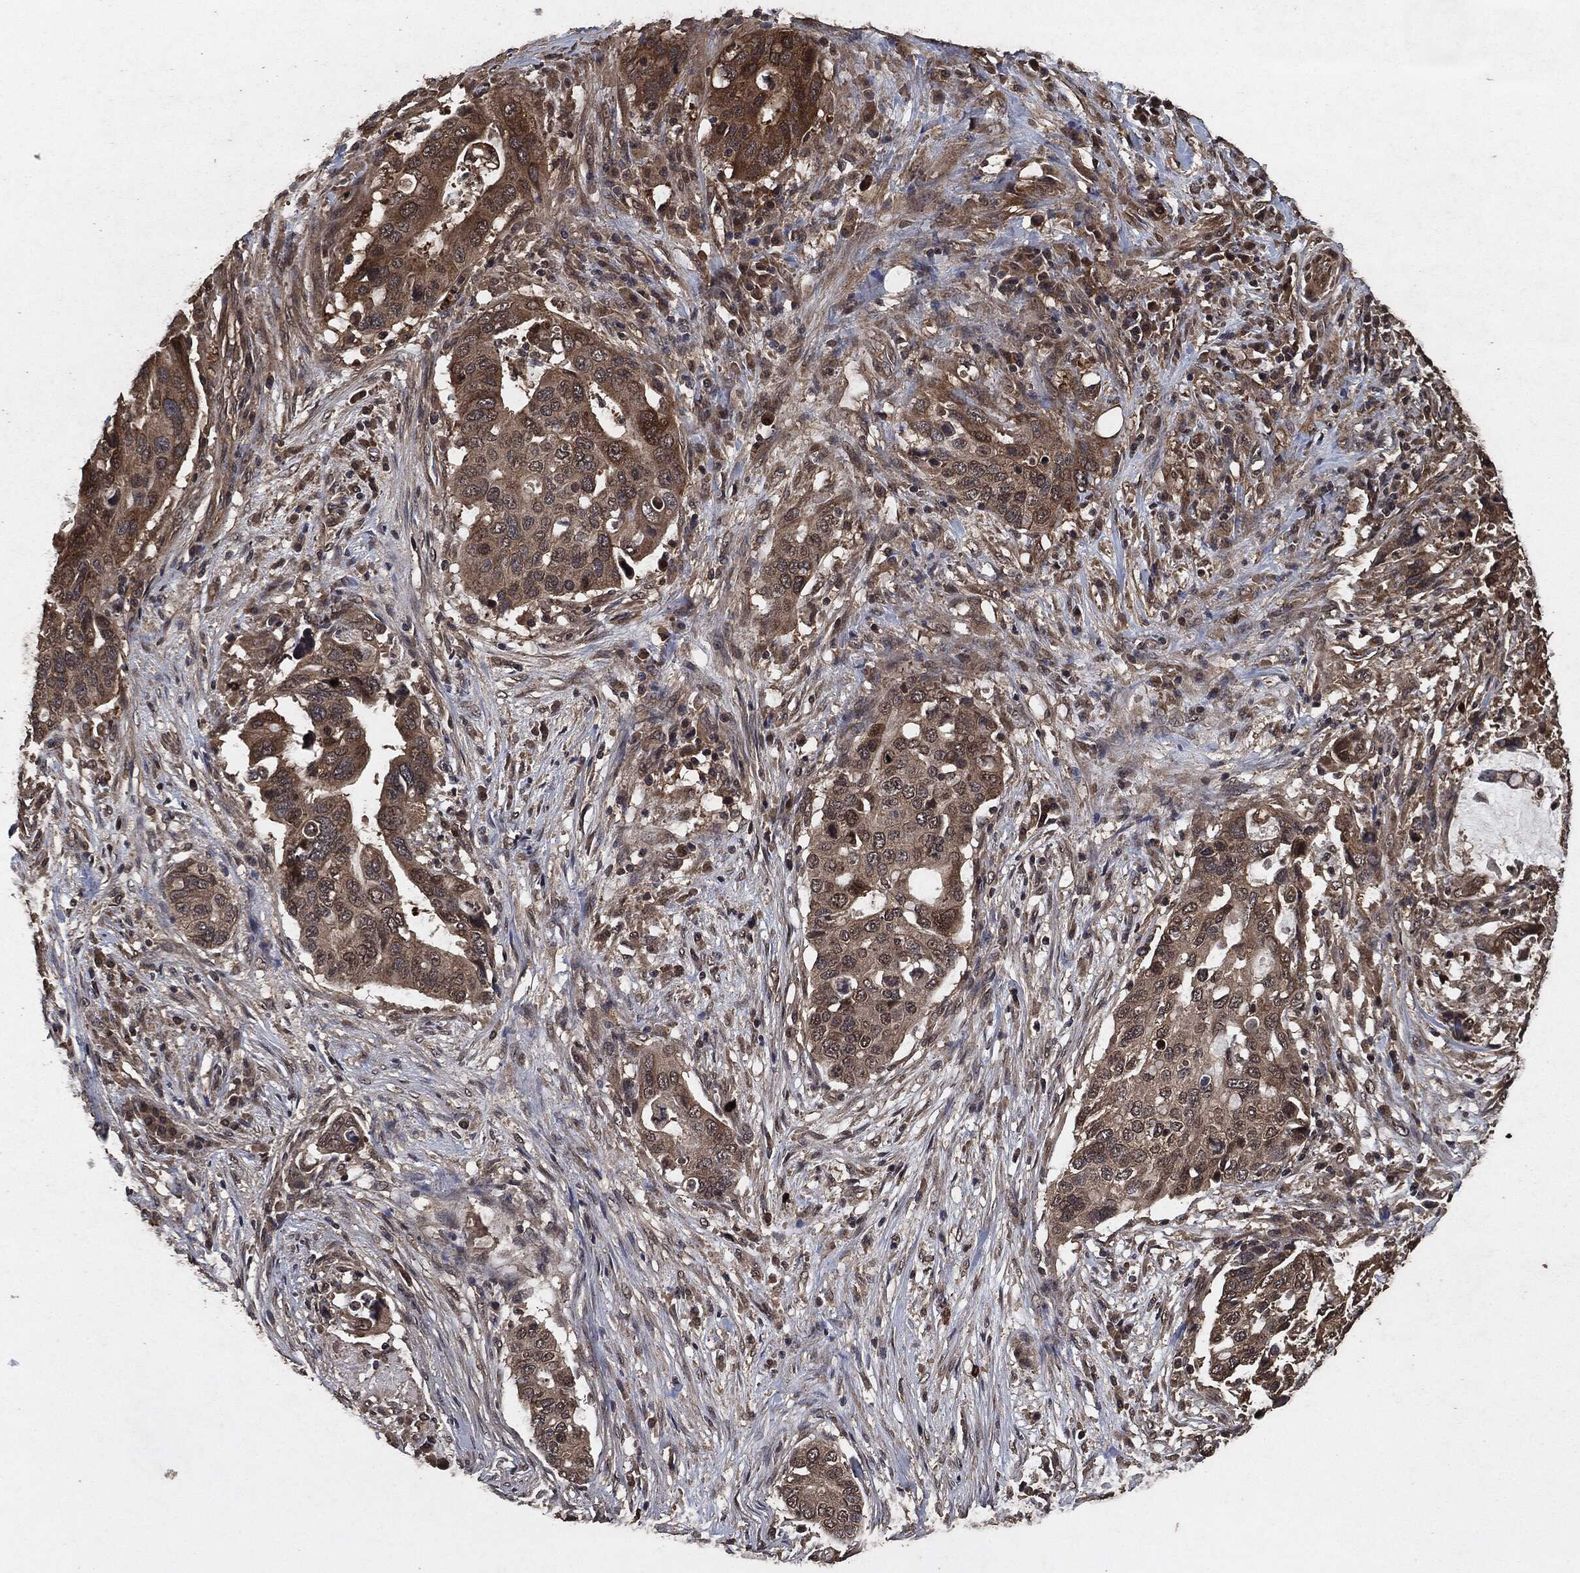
{"staining": {"intensity": "moderate", "quantity": ">75%", "location": "cytoplasmic/membranous"}, "tissue": "stomach cancer", "cell_type": "Tumor cells", "image_type": "cancer", "snomed": [{"axis": "morphology", "description": "Adenocarcinoma, NOS"}, {"axis": "topography", "description": "Stomach"}], "caption": "Immunohistochemical staining of stomach cancer shows medium levels of moderate cytoplasmic/membranous protein positivity in about >75% of tumor cells.", "gene": "AKT1S1", "patient": {"sex": "male", "age": 54}}